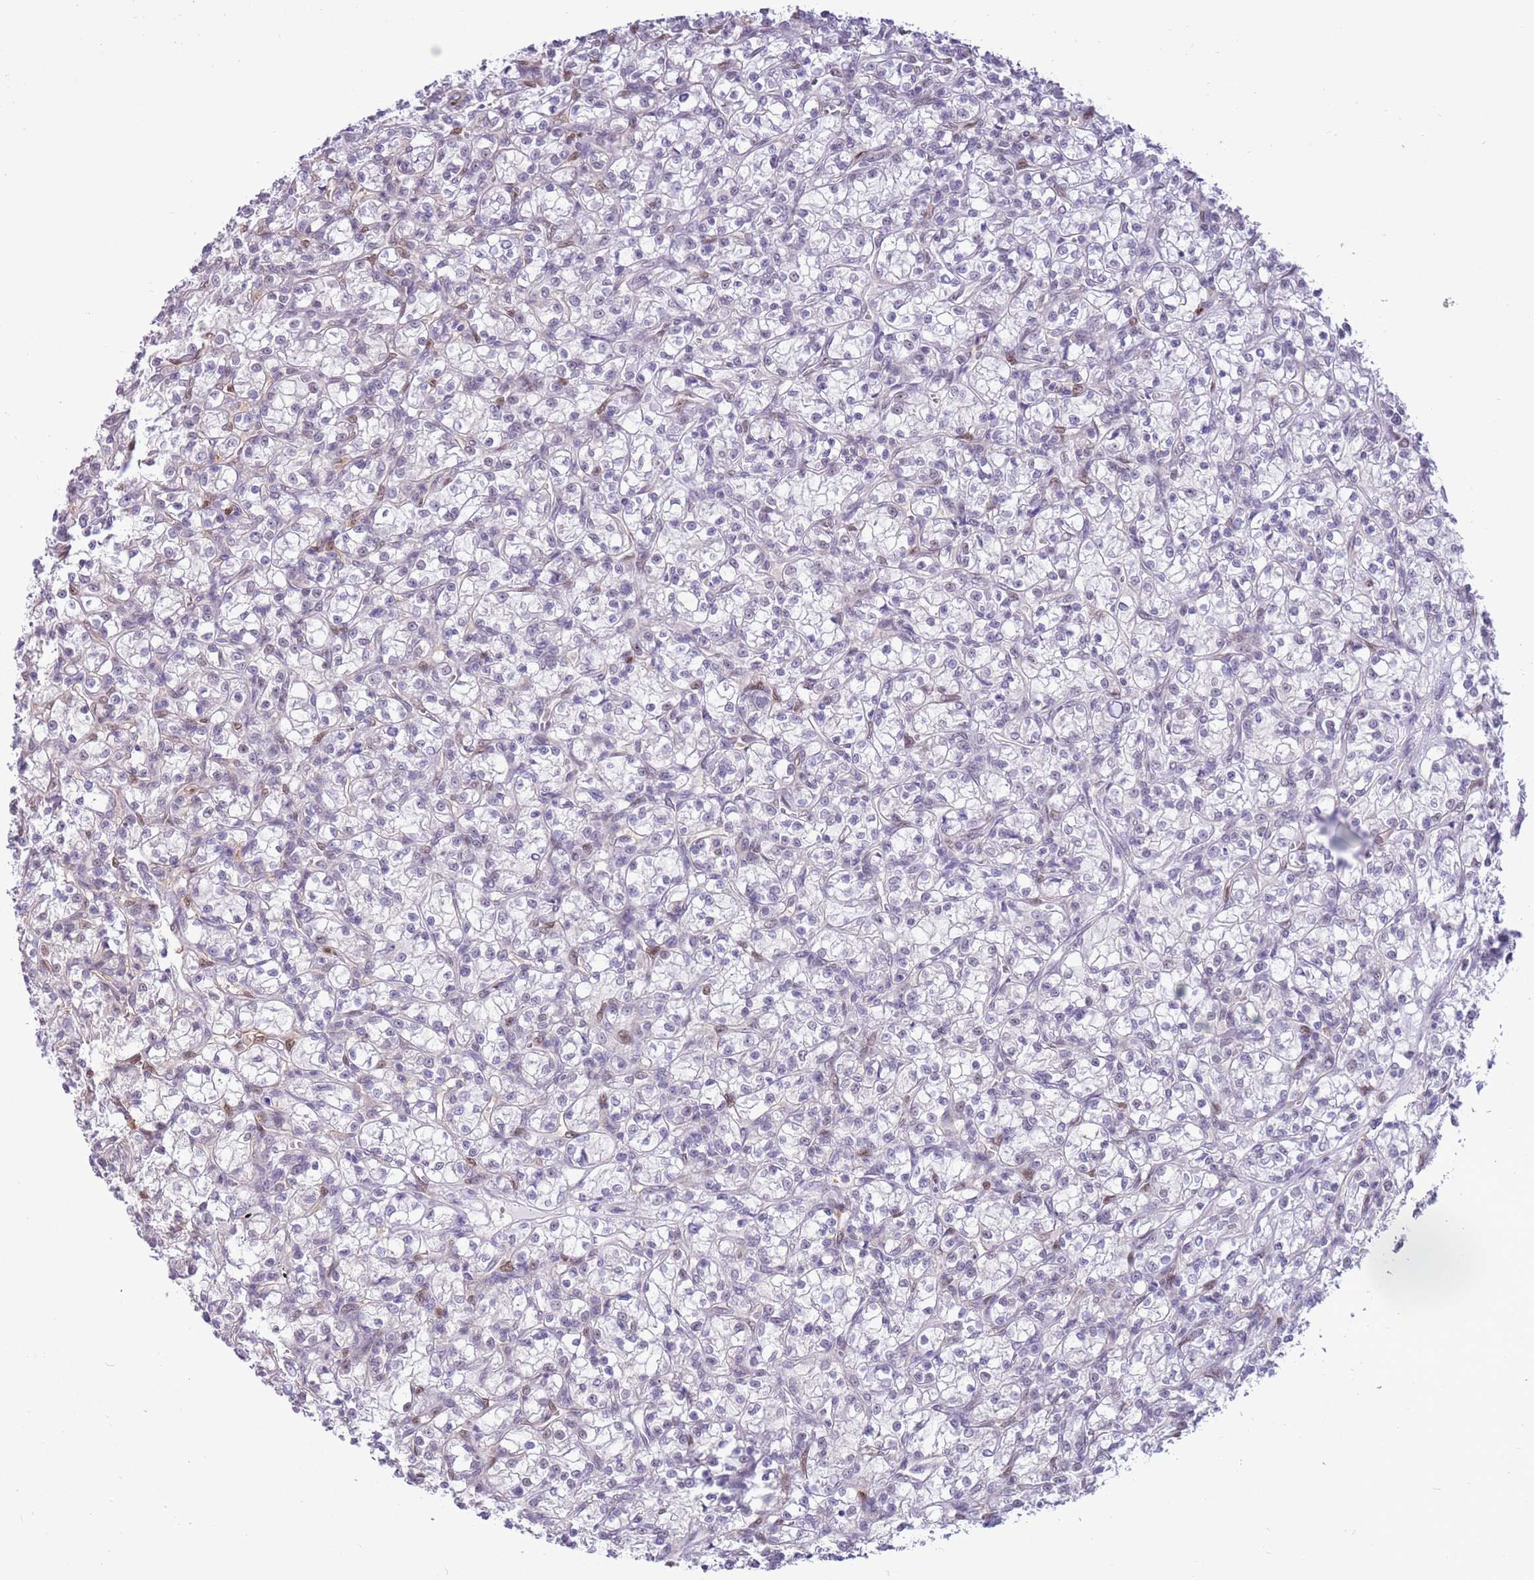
{"staining": {"intensity": "weak", "quantity": "<25%", "location": "nuclear"}, "tissue": "renal cancer", "cell_type": "Tumor cells", "image_type": "cancer", "snomed": [{"axis": "morphology", "description": "Adenocarcinoma, NOS"}, {"axis": "topography", "description": "Kidney"}], "caption": "This is an immunohistochemistry photomicrograph of human renal adenocarcinoma. There is no staining in tumor cells.", "gene": "DDI2", "patient": {"sex": "female", "age": 59}}